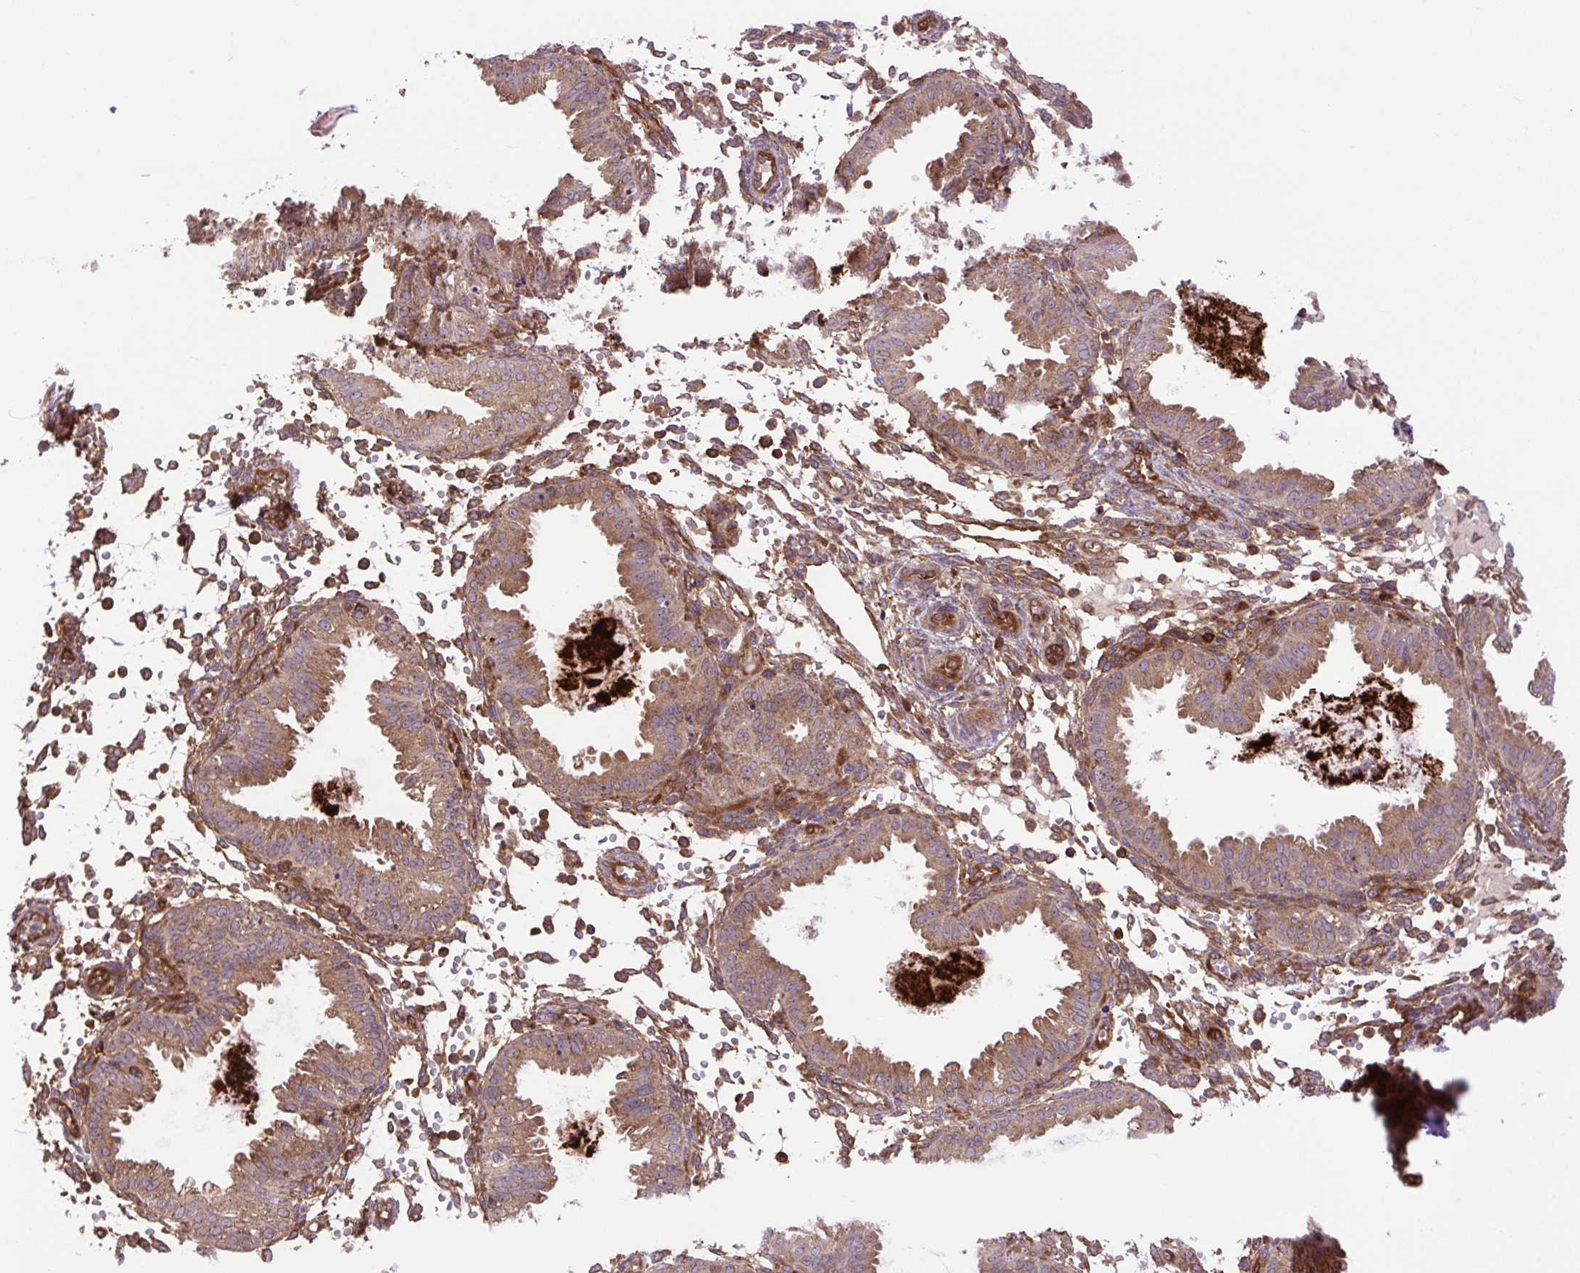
{"staining": {"intensity": "moderate", "quantity": ">75%", "location": "cytoplasmic/membranous"}, "tissue": "endometrium", "cell_type": "Cells in endometrial stroma", "image_type": "normal", "snomed": [{"axis": "morphology", "description": "Normal tissue, NOS"}, {"axis": "topography", "description": "Endometrium"}], "caption": "Immunohistochemistry (IHC) (DAB) staining of benign endometrium exhibits moderate cytoplasmic/membranous protein expression in about >75% of cells in endometrial stroma.", "gene": "PLCG1", "patient": {"sex": "female", "age": 33}}